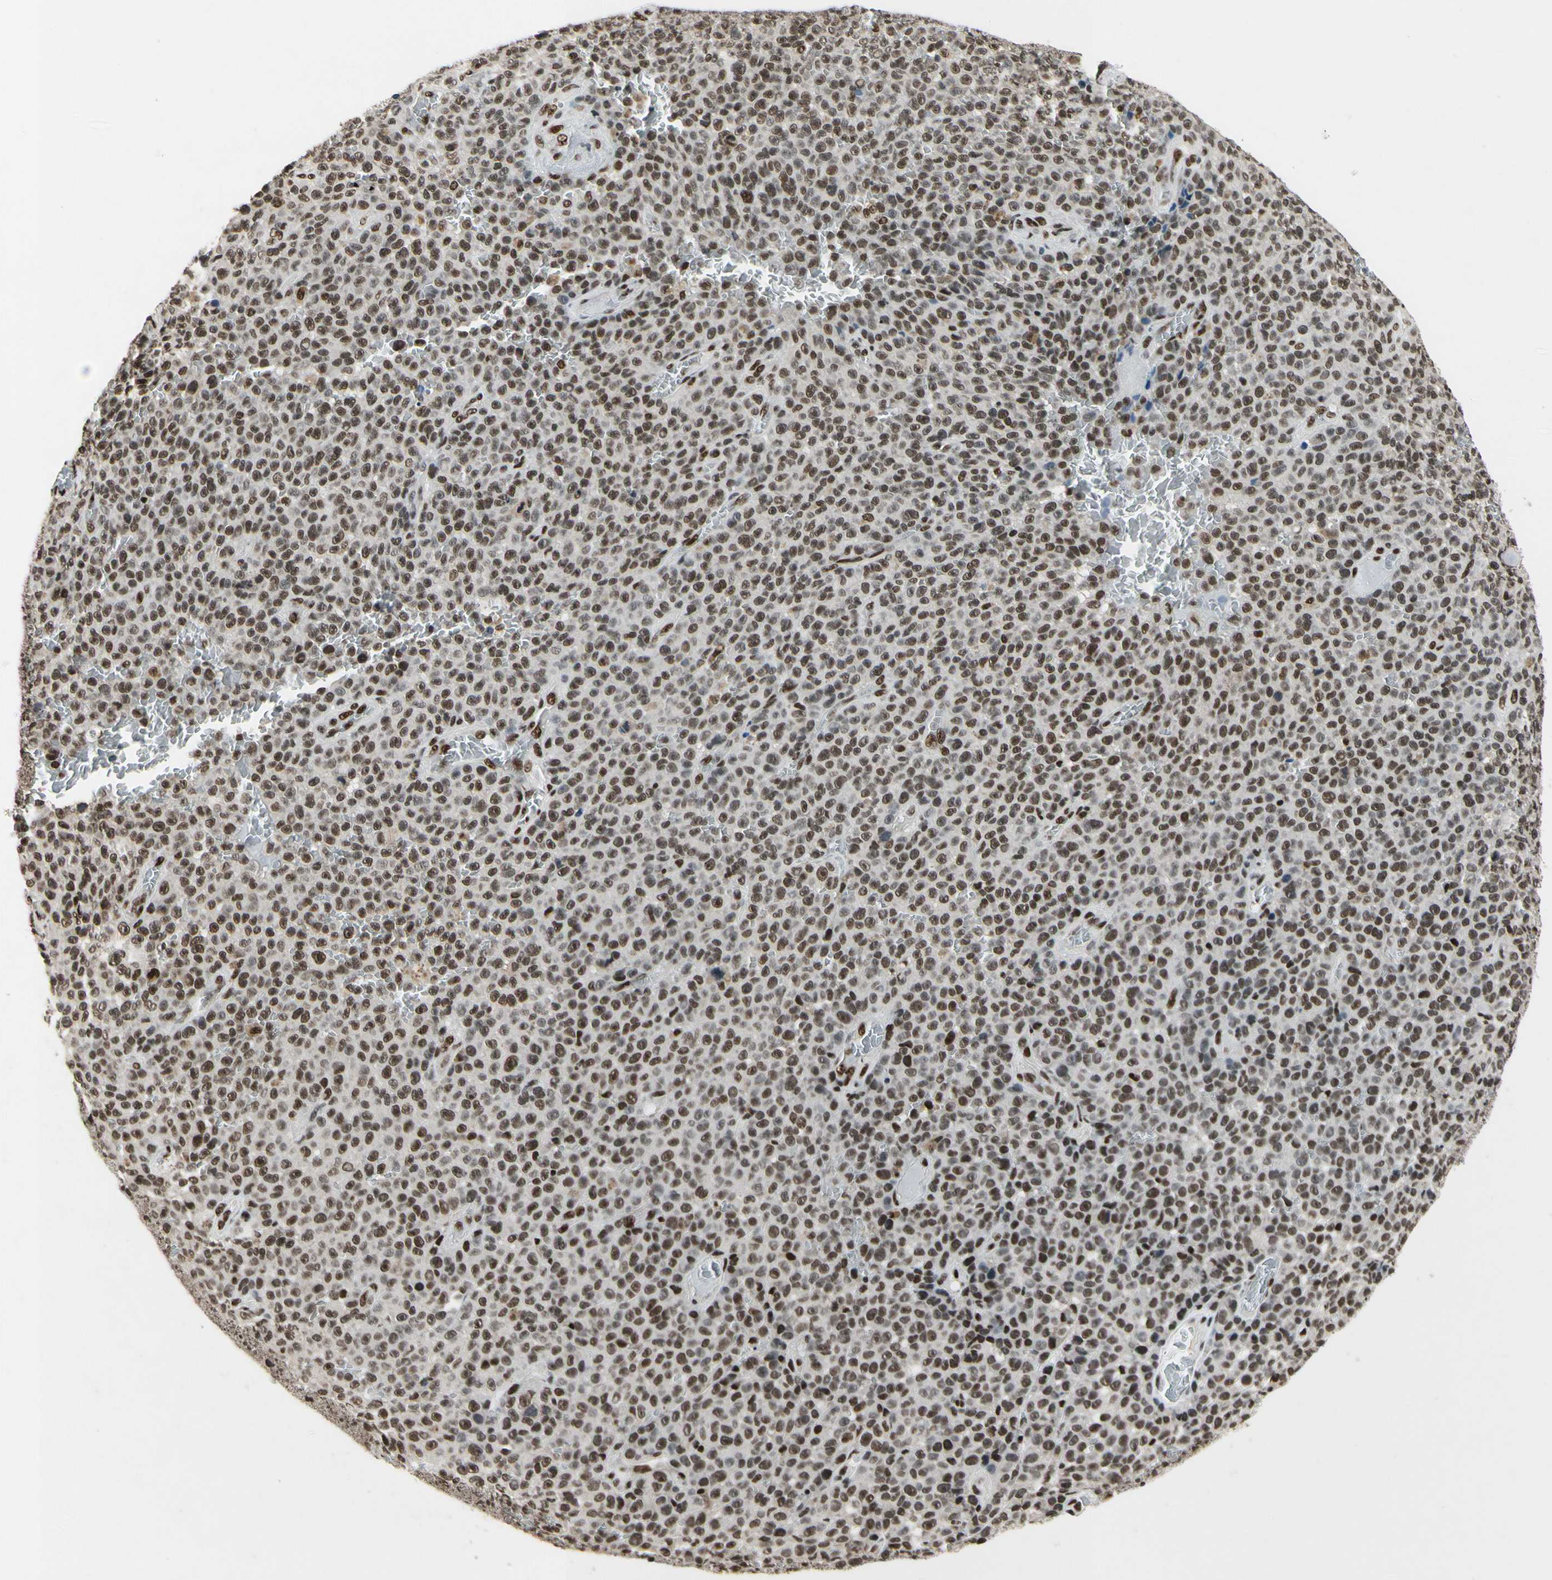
{"staining": {"intensity": "strong", "quantity": ">75%", "location": "nuclear"}, "tissue": "melanoma", "cell_type": "Tumor cells", "image_type": "cancer", "snomed": [{"axis": "morphology", "description": "Malignant melanoma, NOS"}, {"axis": "topography", "description": "Skin"}], "caption": "Protein staining exhibits strong nuclear expression in about >75% of tumor cells in malignant melanoma. The staining is performed using DAB brown chromogen to label protein expression. The nuclei are counter-stained blue using hematoxylin.", "gene": "RECQL", "patient": {"sex": "female", "age": 82}}